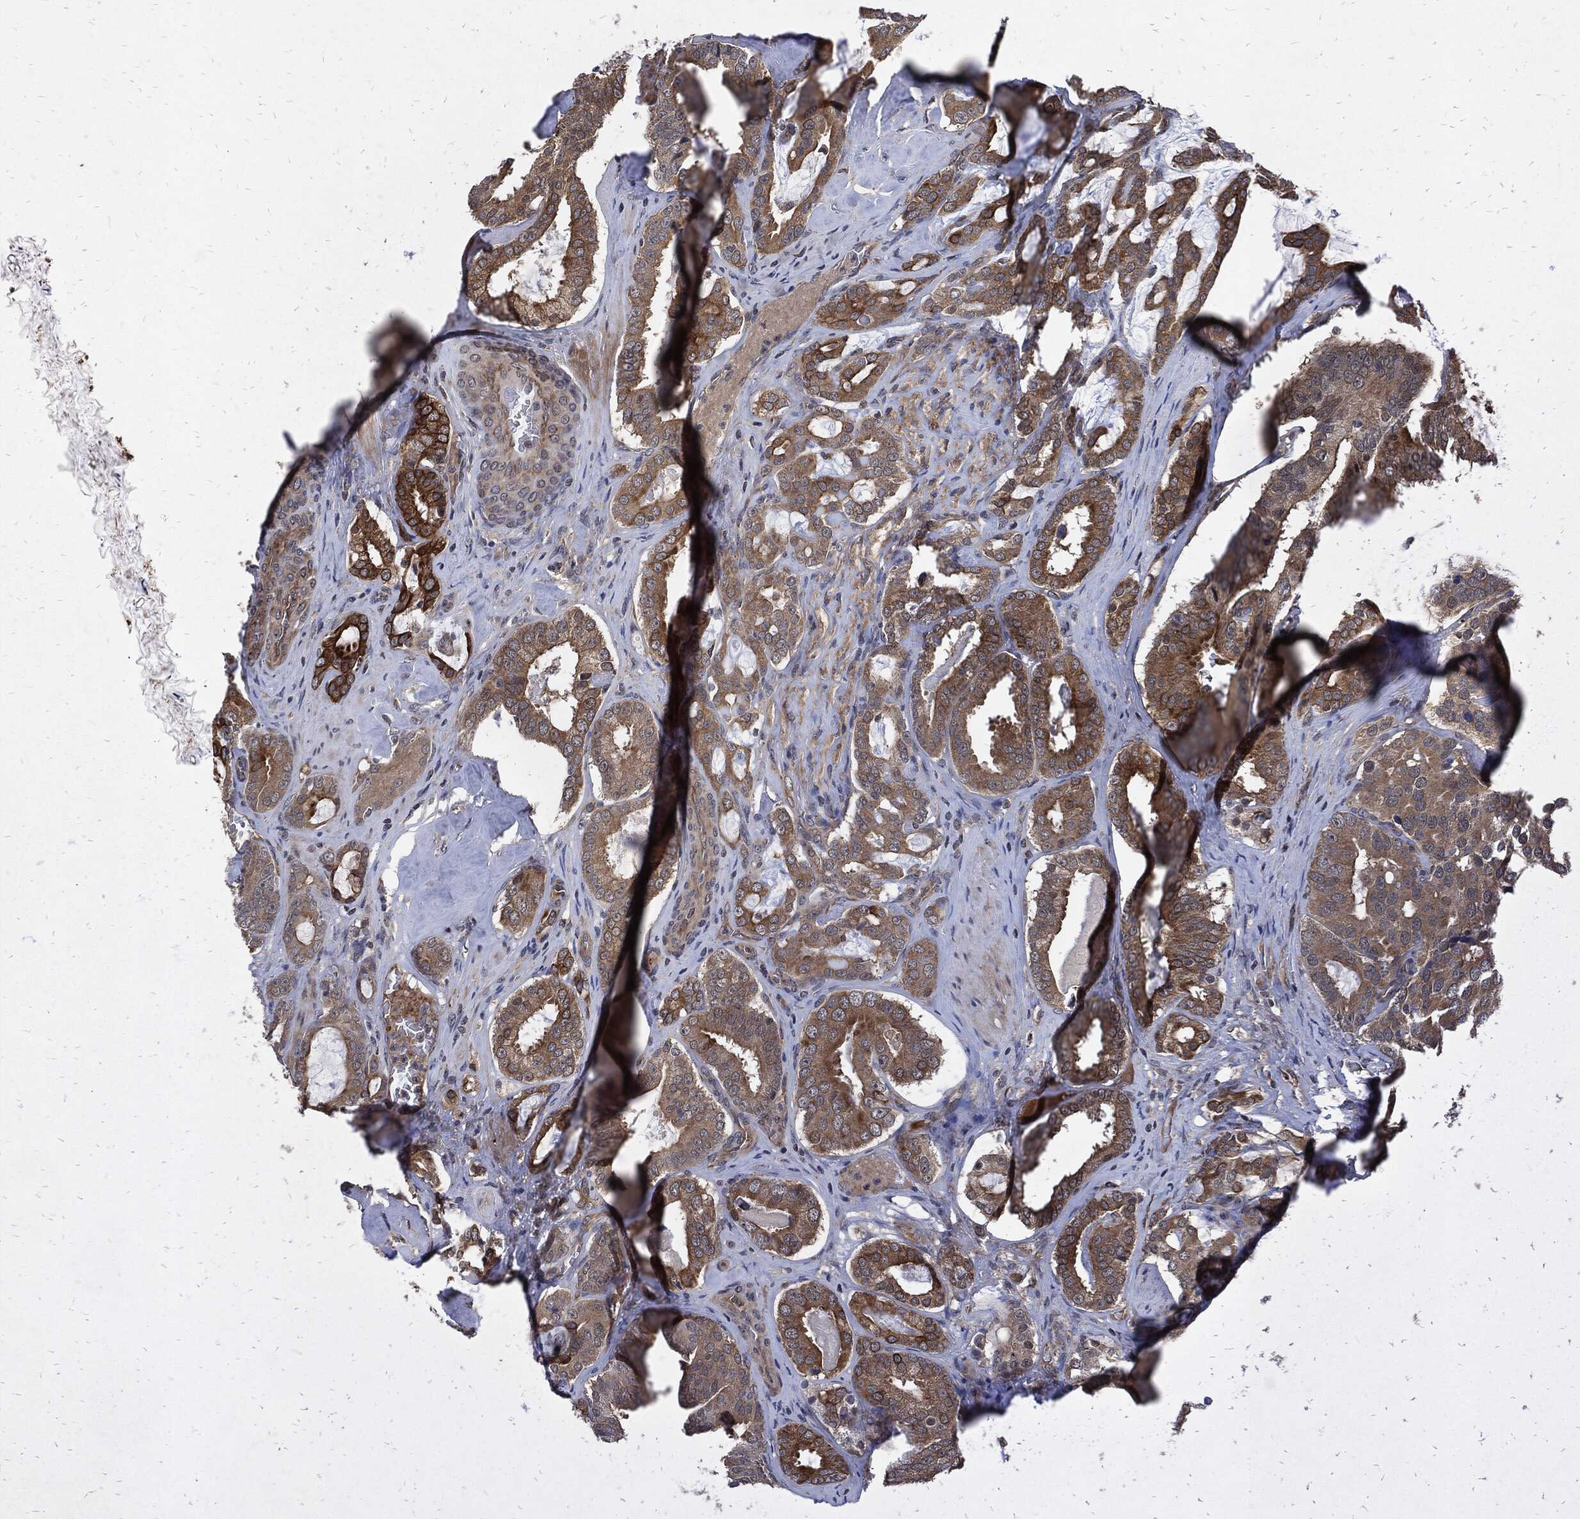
{"staining": {"intensity": "strong", "quantity": "25%-75%", "location": "cytoplasmic/membranous"}, "tissue": "prostate cancer", "cell_type": "Tumor cells", "image_type": "cancer", "snomed": [{"axis": "morphology", "description": "Adenocarcinoma, NOS"}, {"axis": "topography", "description": "Prostate"}], "caption": "Immunohistochemical staining of prostate adenocarcinoma reveals high levels of strong cytoplasmic/membranous protein staining in approximately 25%-75% of tumor cells.", "gene": "DCTN1", "patient": {"sex": "male", "age": 67}}